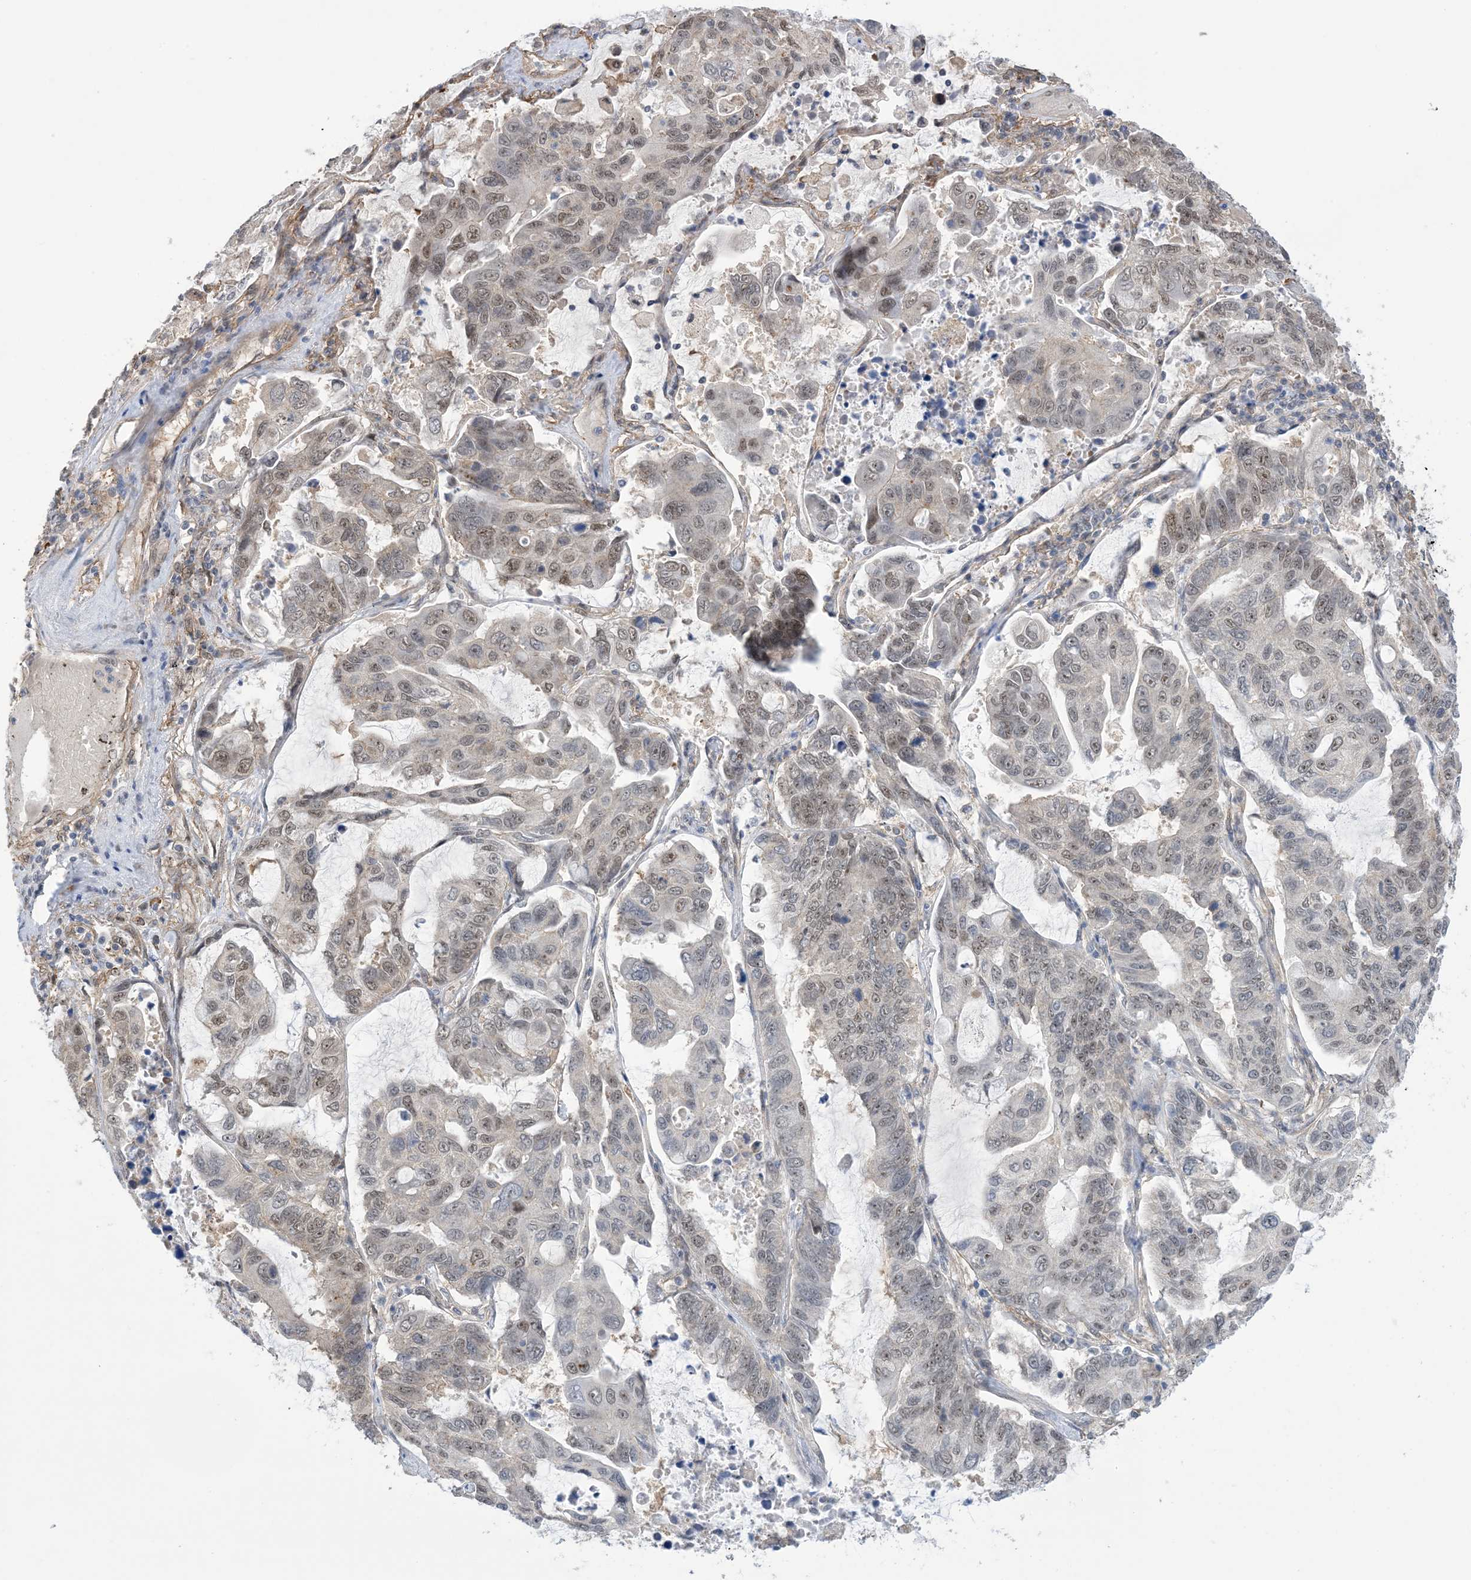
{"staining": {"intensity": "weak", "quantity": "25%-75%", "location": "nuclear"}, "tissue": "lung cancer", "cell_type": "Tumor cells", "image_type": "cancer", "snomed": [{"axis": "morphology", "description": "Adenocarcinoma, NOS"}, {"axis": "topography", "description": "Lung"}], "caption": "IHC histopathology image of neoplastic tissue: lung cancer stained using IHC shows low levels of weak protein expression localized specifically in the nuclear of tumor cells, appearing as a nuclear brown color.", "gene": "ZNF8", "patient": {"sex": "male", "age": 64}}